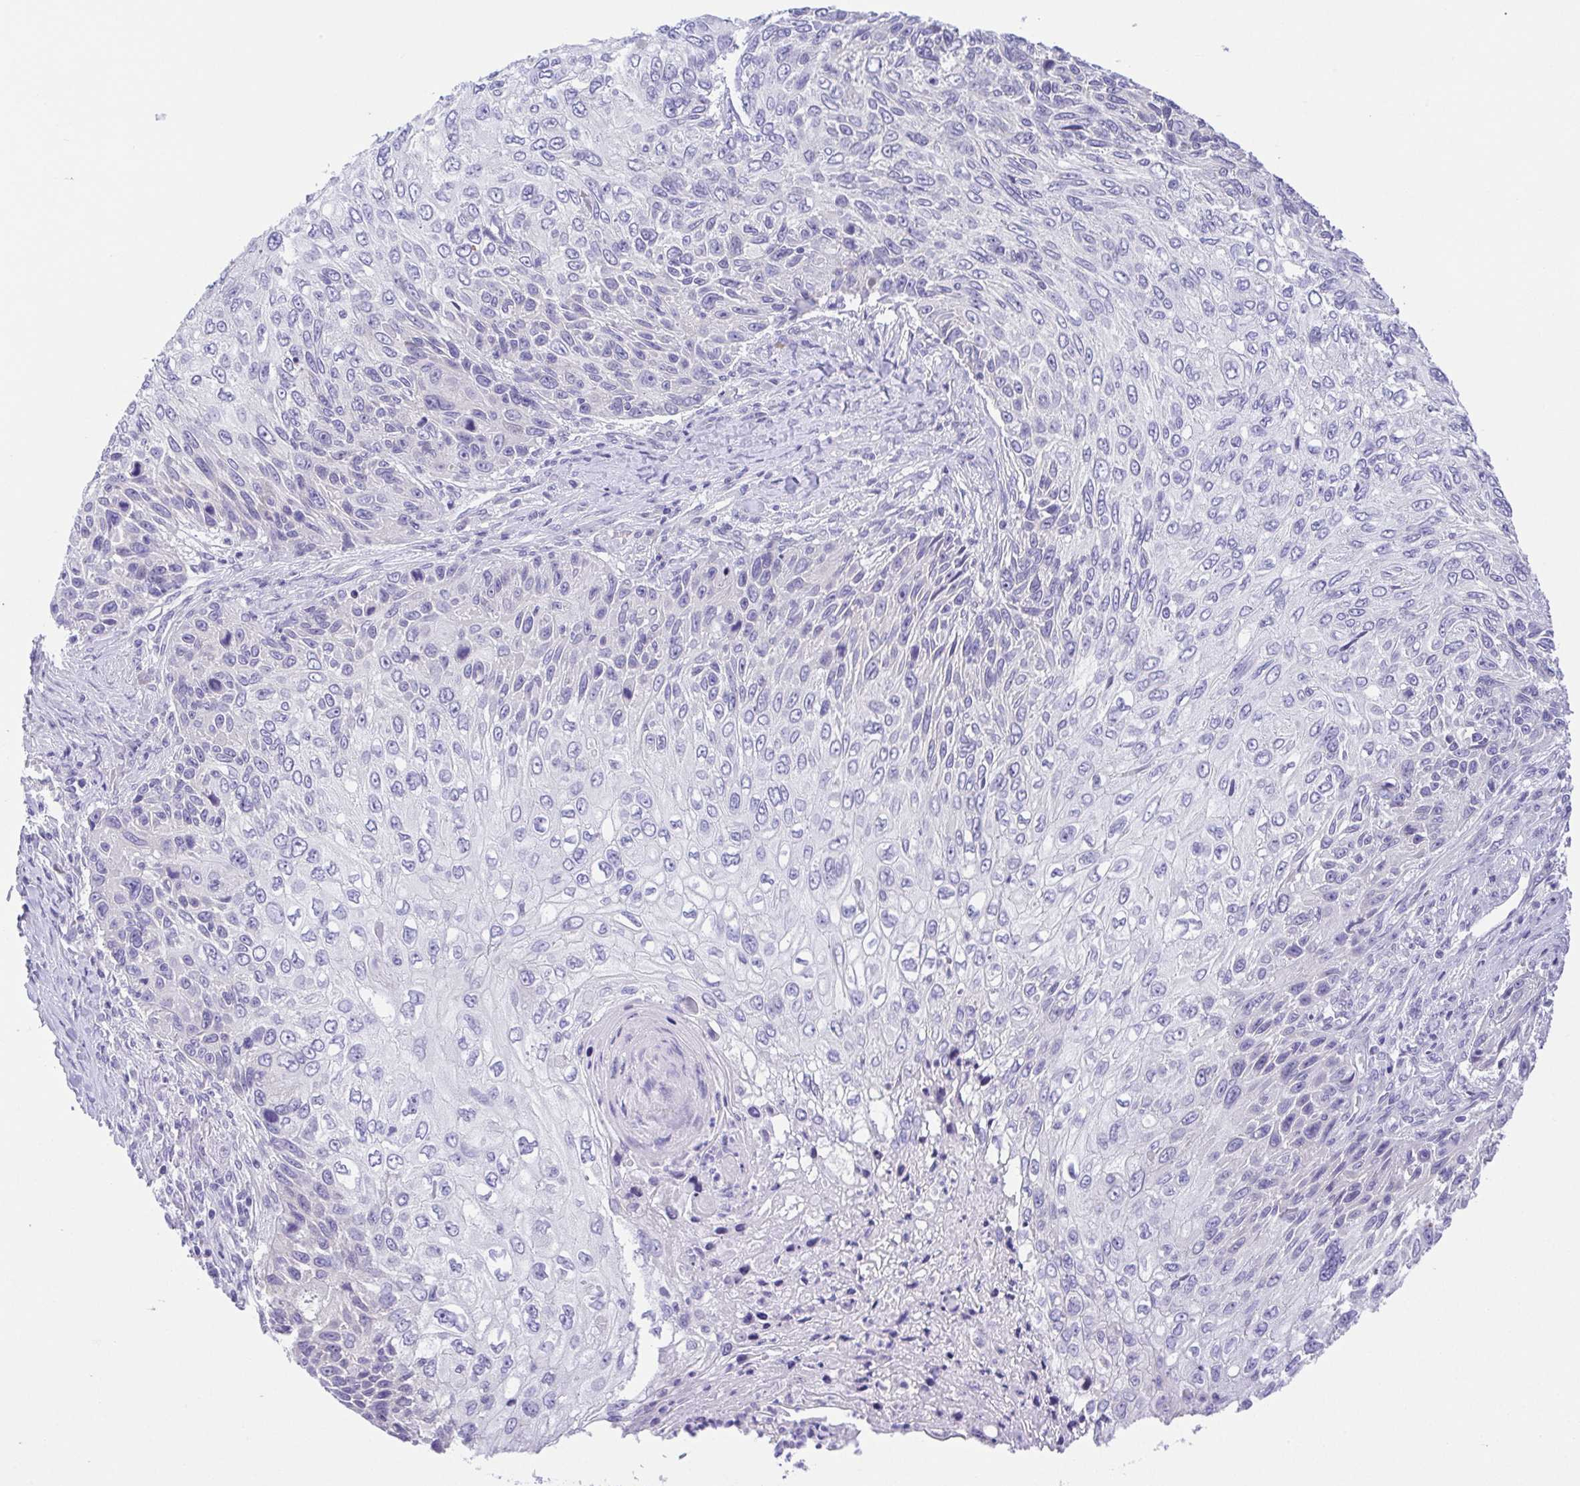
{"staining": {"intensity": "negative", "quantity": "none", "location": "none"}, "tissue": "skin cancer", "cell_type": "Tumor cells", "image_type": "cancer", "snomed": [{"axis": "morphology", "description": "Squamous cell carcinoma, NOS"}, {"axis": "topography", "description": "Skin"}], "caption": "Tumor cells are negative for brown protein staining in skin cancer (squamous cell carcinoma).", "gene": "LUZP4", "patient": {"sex": "male", "age": 92}}